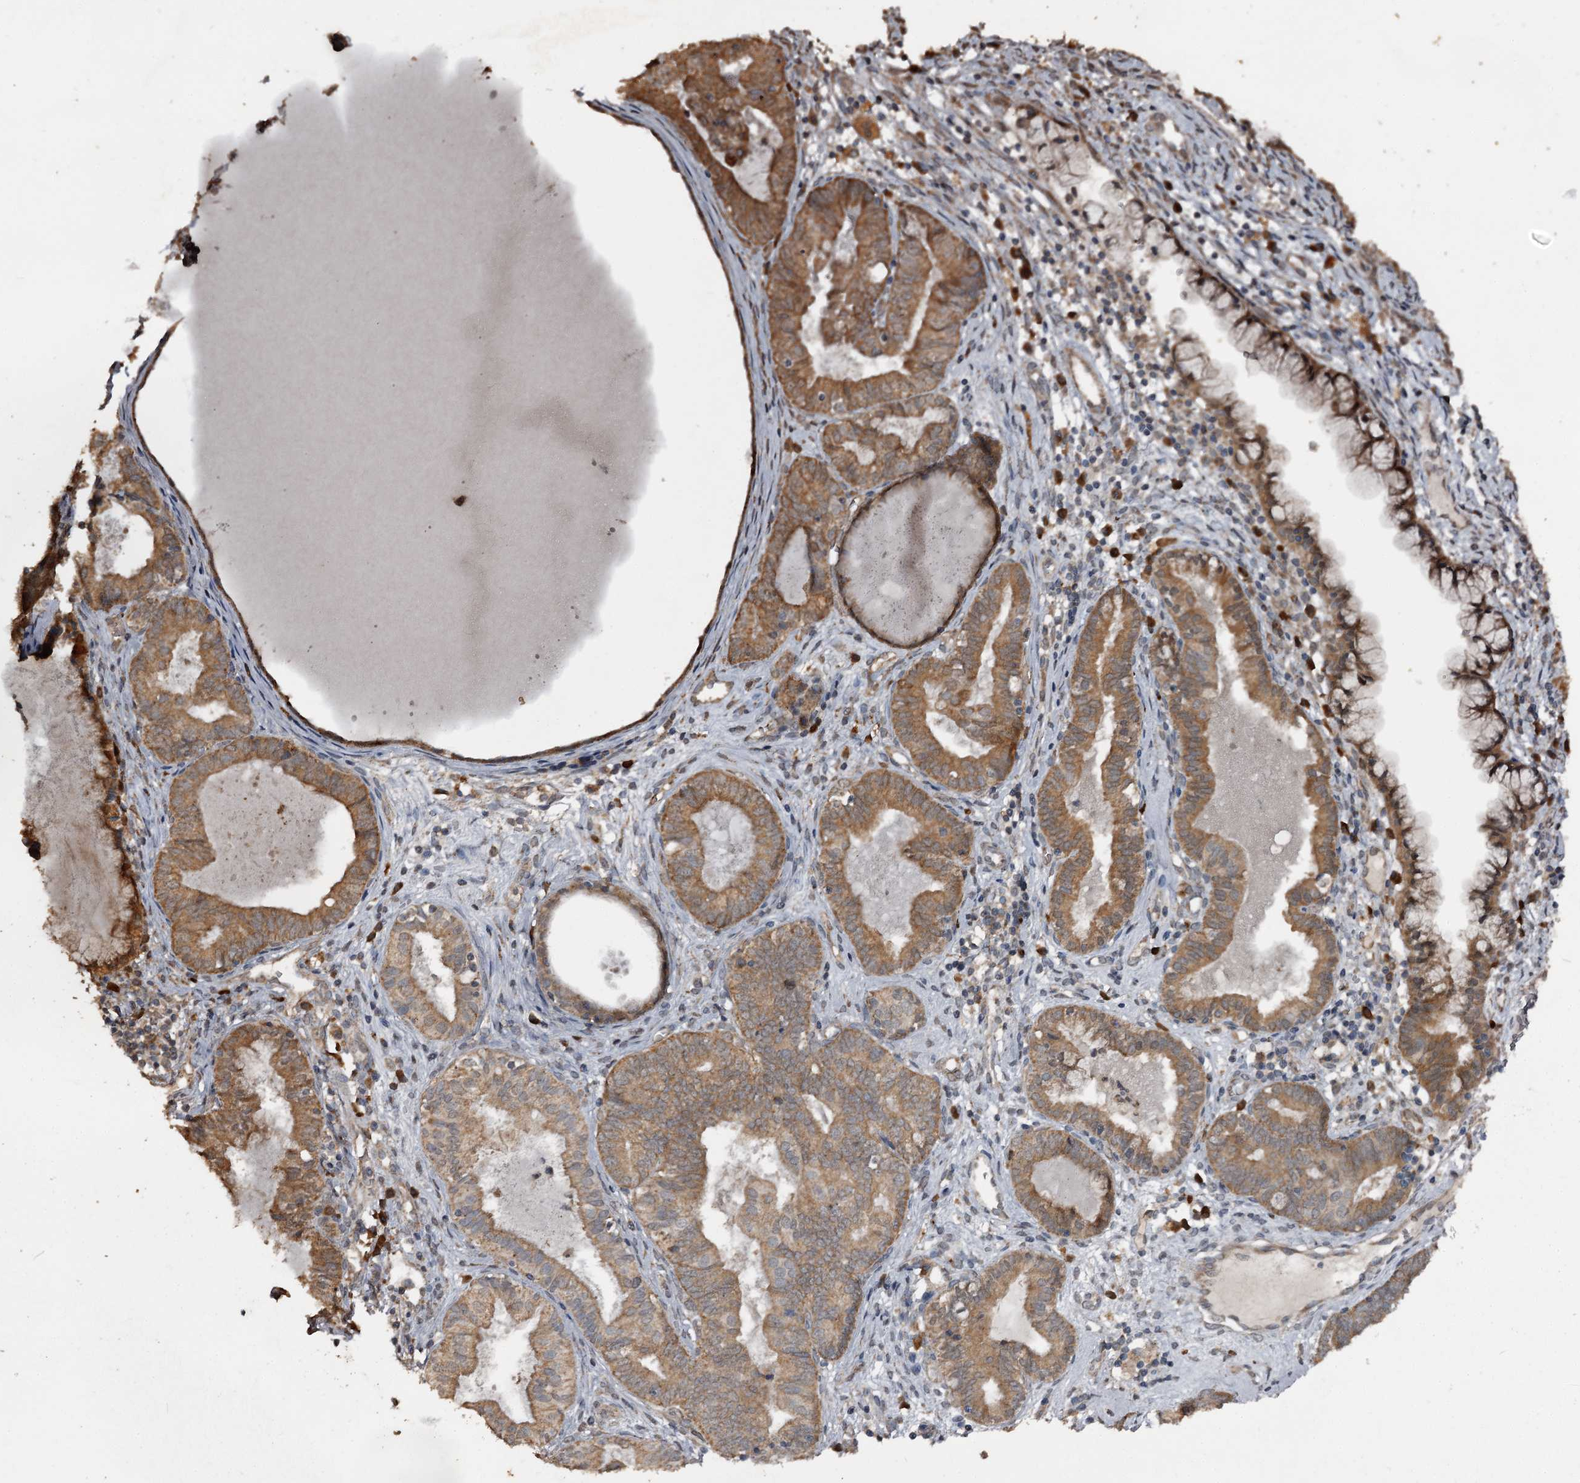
{"staining": {"intensity": "moderate", "quantity": "25%-75%", "location": "cytoplasmic/membranous"}, "tissue": "endometrial cancer", "cell_type": "Tumor cells", "image_type": "cancer", "snomed": [{"axis": "morphology", "description": "Adenocarcinoma, NOS"}, {"axis": "topography", "description": "Endometrium"}], "caption": "The histopathology image displays a brown stain indicating the presence of a protein in the cytoplasmic/membranous of tumor cells in adenocarcinoma (endometrial).", "gene": "WIPI1", "patient": {"sex": "female", "age": 79}}